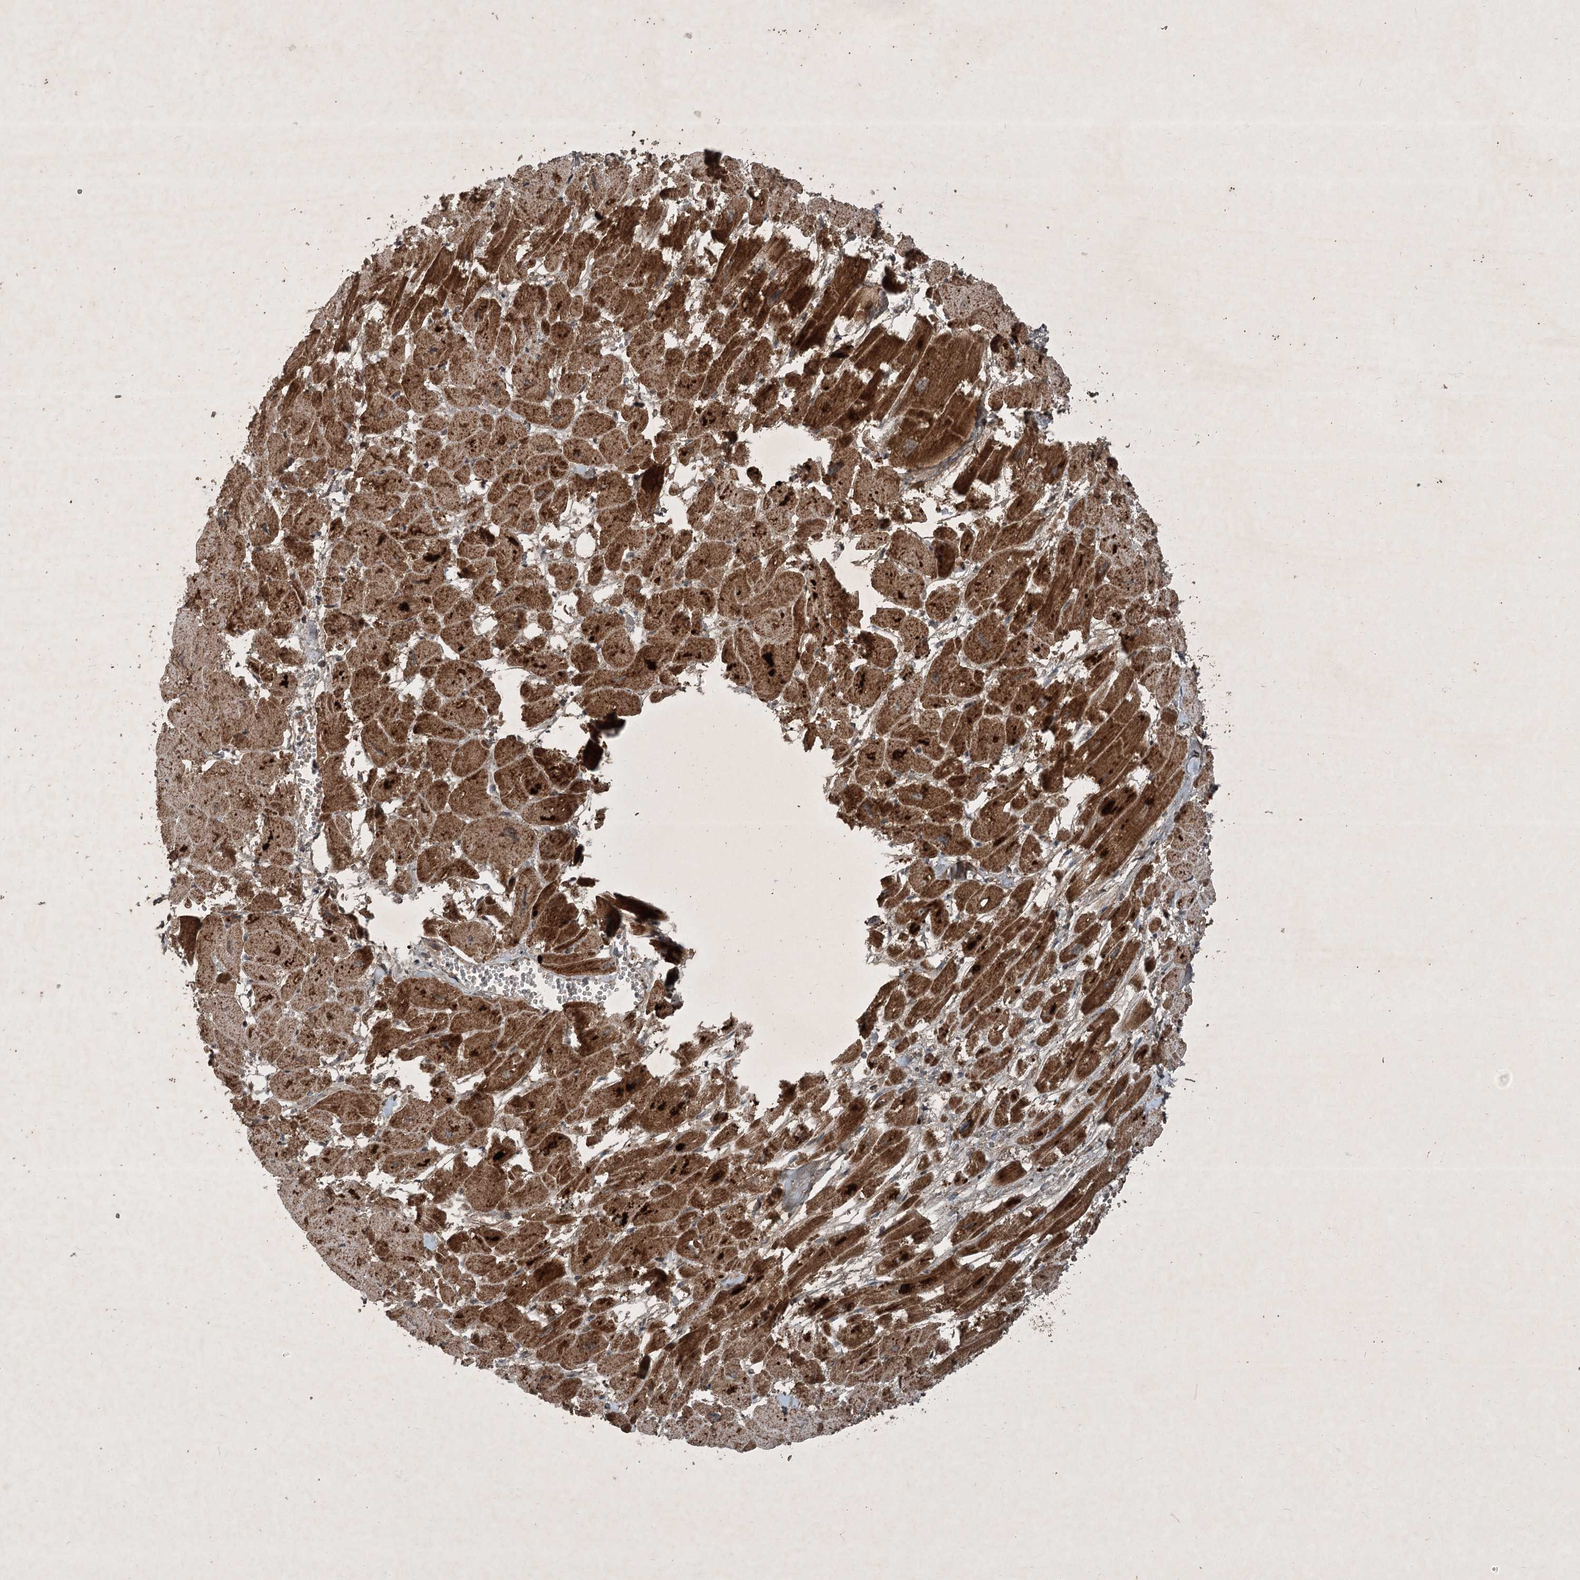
{"staining": {"intensity": "strong", "quantity": ">75%", "location": "cytoplasmic/membranous"}, "tissue": "heart muscle", "cell_type": "Cardiomyocytes", "image_type": "normal", "snomed": [{"axis": "morphology", "description": "Normal tissue, NOS"}, {"axis": "topography", "description": "Heart"}], "caption": "Immunohistochemical staining of normal heart muscle exhibits strong cytoplasmic/membranous protein staining in about >75% of cardiomyocytes.", "gene": "UNC93A", "patient": {"sex": "male", "age": 54}}